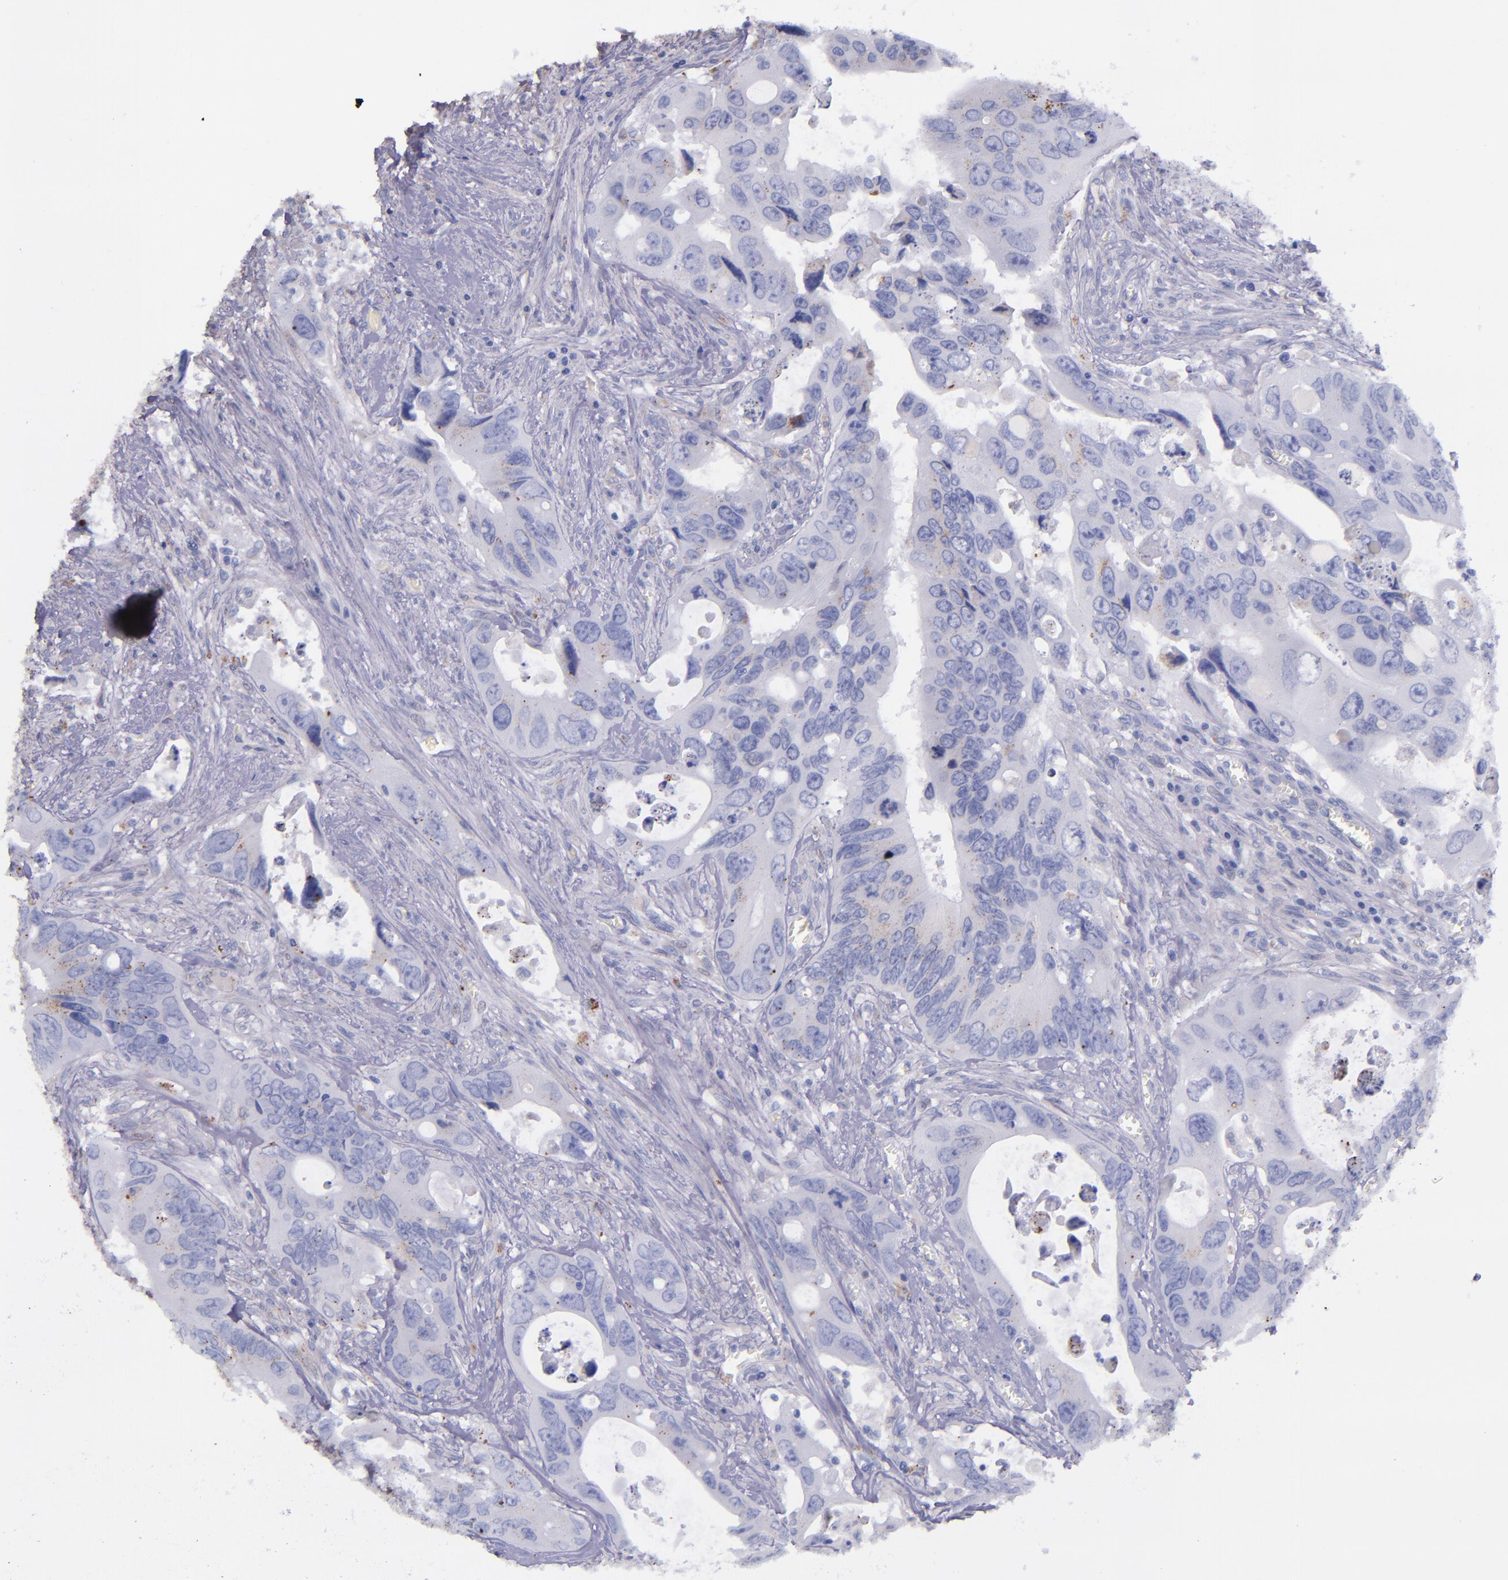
{"staining": {"intensity": "negative", "quantity": "none", "location": "none"}, "tissue": "colorectal cancer", "cell_type": "Tumor cells", "image_type": "cancer", "snomed": [{"axis": "morphology", "description": "Adenocarcinoma, NOS"}, {"axis": "topography", "description": "Rectum"}], "caption": "Protein analysis of colorectal cancer demonstrates no significant positivity in tumor cells.", "gene": "IVL", "patient": {"sex": "male", "age": 70}}